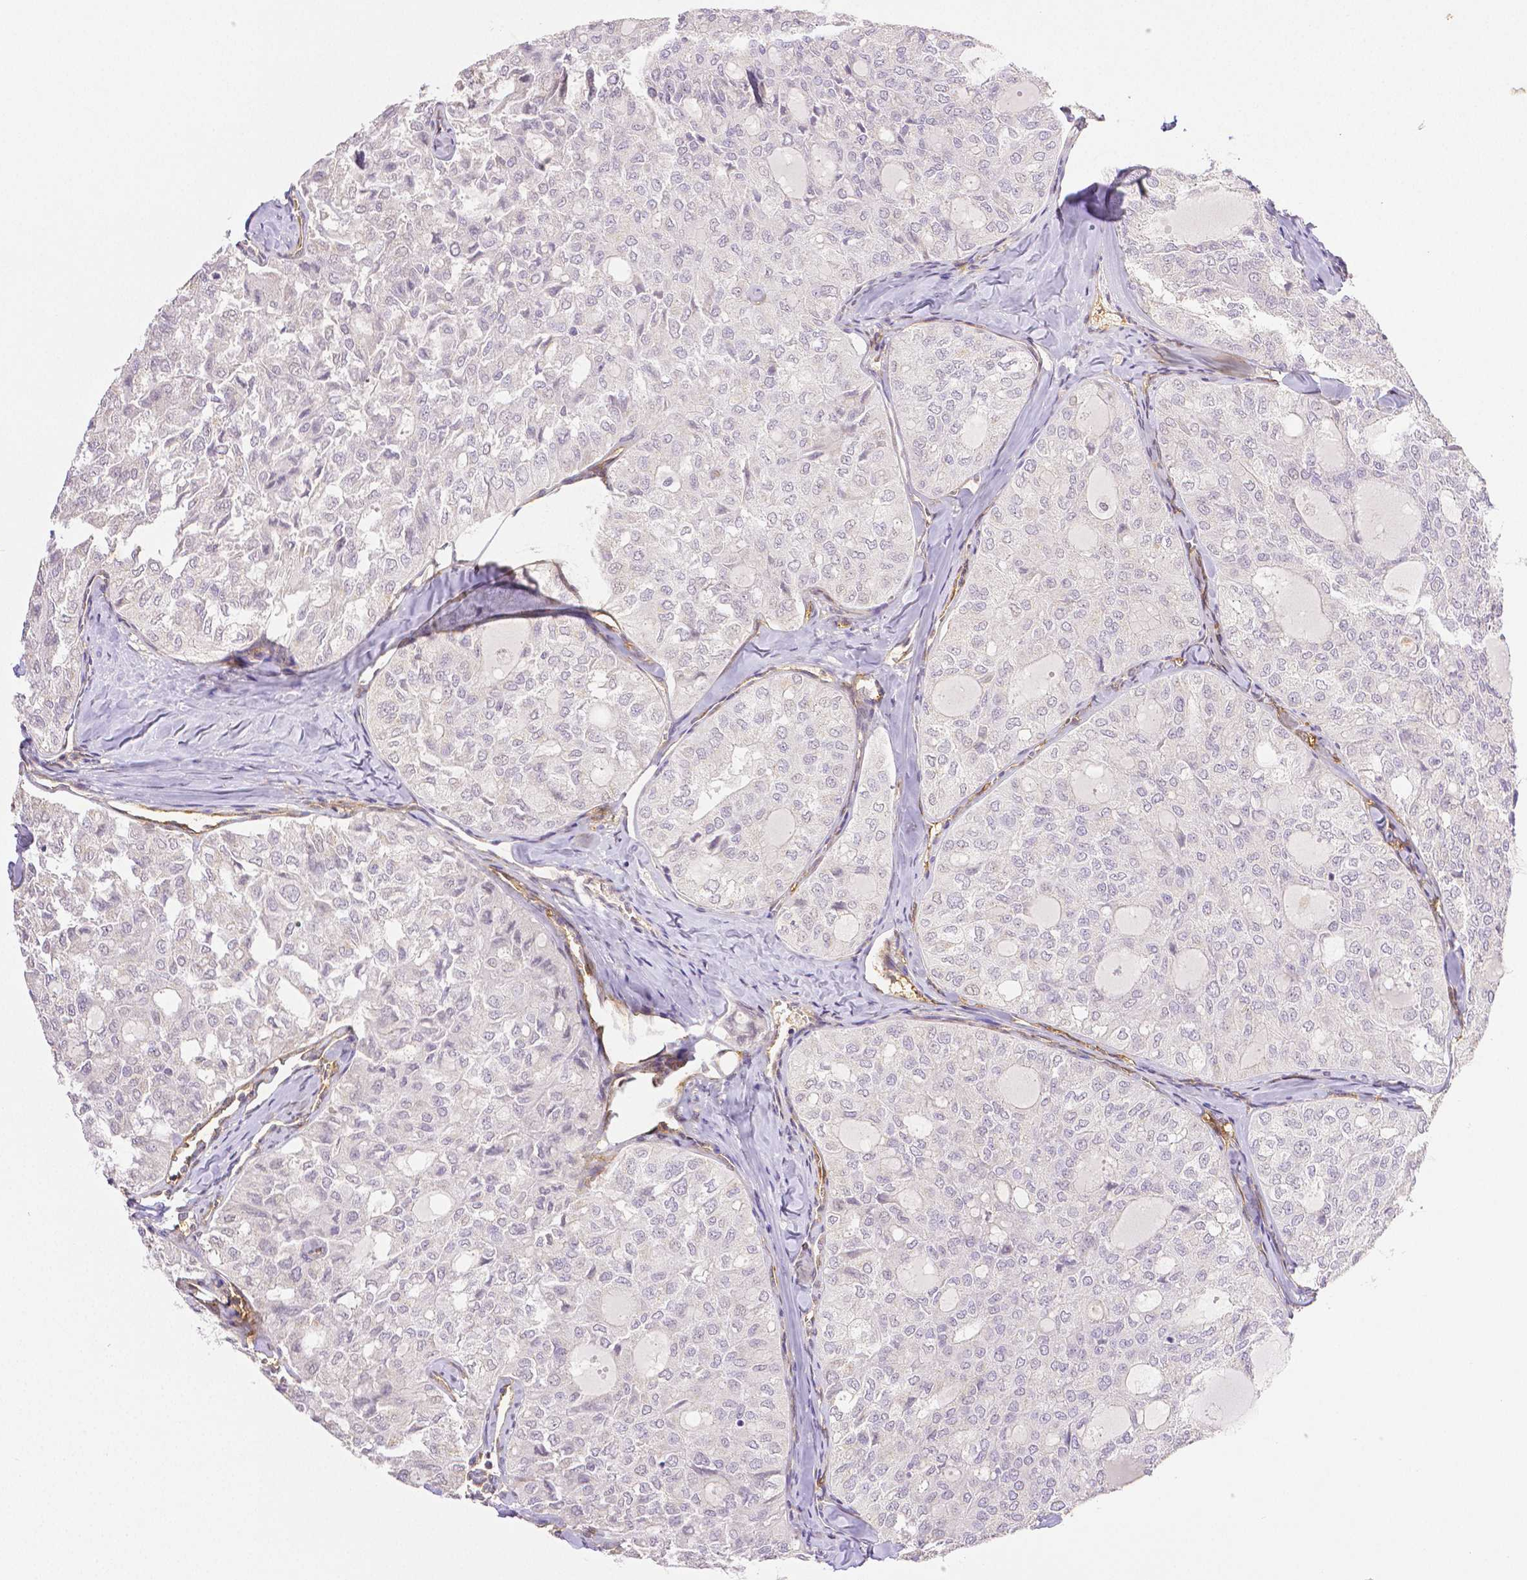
{"staining": {"intensity": "negative", "quantity": "none", "location": "none"}, "tissue": "thyroid cancer", "cell_type": "Tumor cells", "image_type": "cancer", "snomed": [{"axis": "morphology", "description": "Follicular adenoma carcinoma, NOS"}, {"axis": "topography", "description": "Thyroid gland"}], "caption": "Protein analysis of thyroid follicular adenoma carcinoma exhibits no significant staining in tumor cells.", "gene": "THY1", "patient": {"sex": "male", "age": 75}}